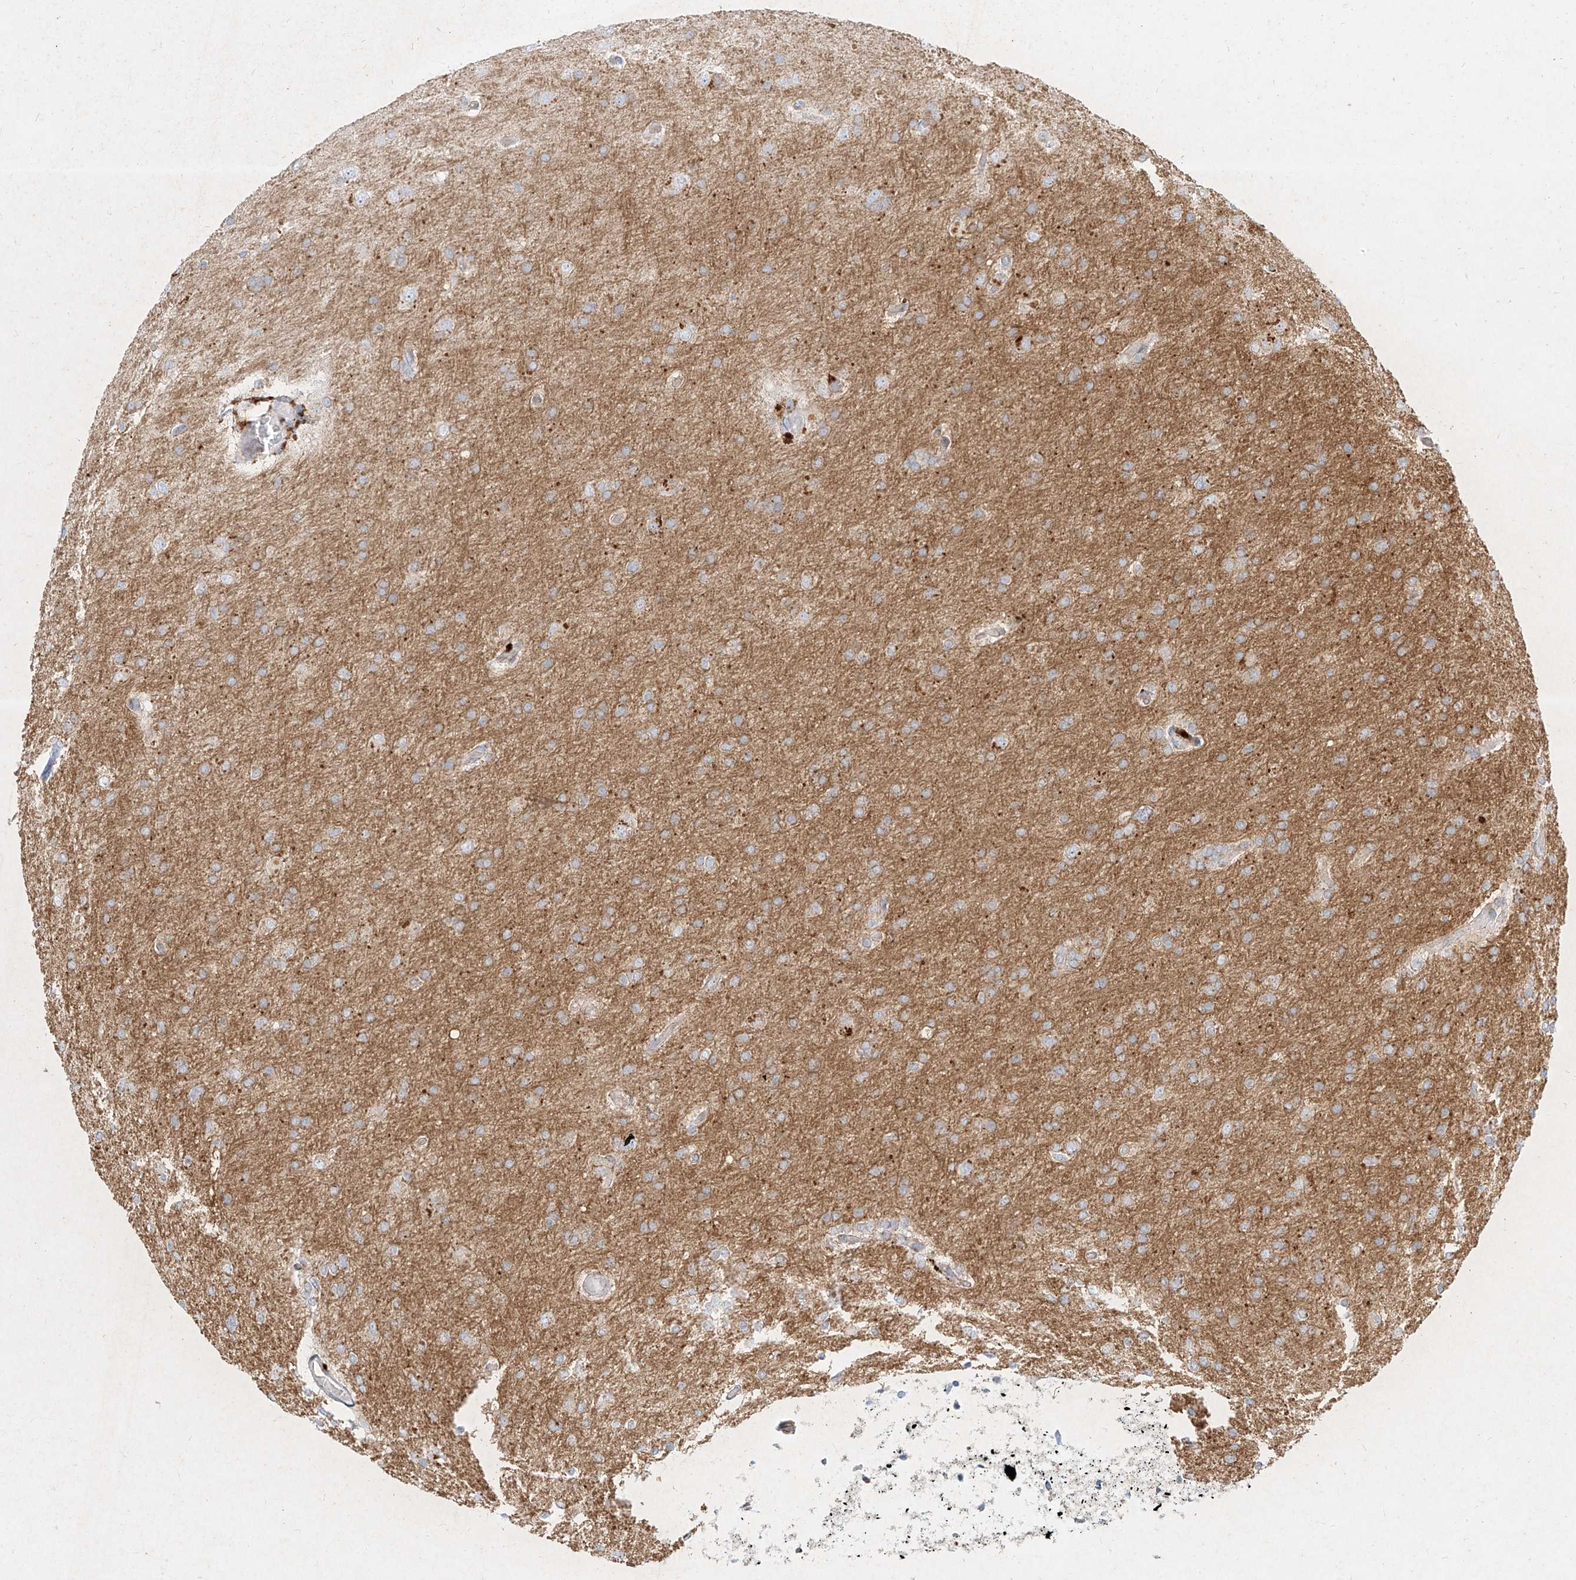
{"staining": {"intensity": "moderate", "quantity": "<25%", "location": "cytoplasmic/membranous"}, "tissue": "glioma", "cell_type": "Tumor cells", "image_type": "cancer", "snomed": [{"axis": "morphology", "description": "Glioma, malignant, High grade"}, {"axis": "topography", "description": "Cerebral cortex"}], "caption": "Immunohistochemistry (IHC) histopathology image of neoplastic tissue: malignant glioma (high-grade) stained using immunohistochemistry shows low levels of moderate protein expression localized specifically in the cytoplasmic/membranous of tumor cells, appearing as a cytoplasmic/membranous brown color.", "gene": "MTX2", "patient": {"sex": "female", "age": 36}}